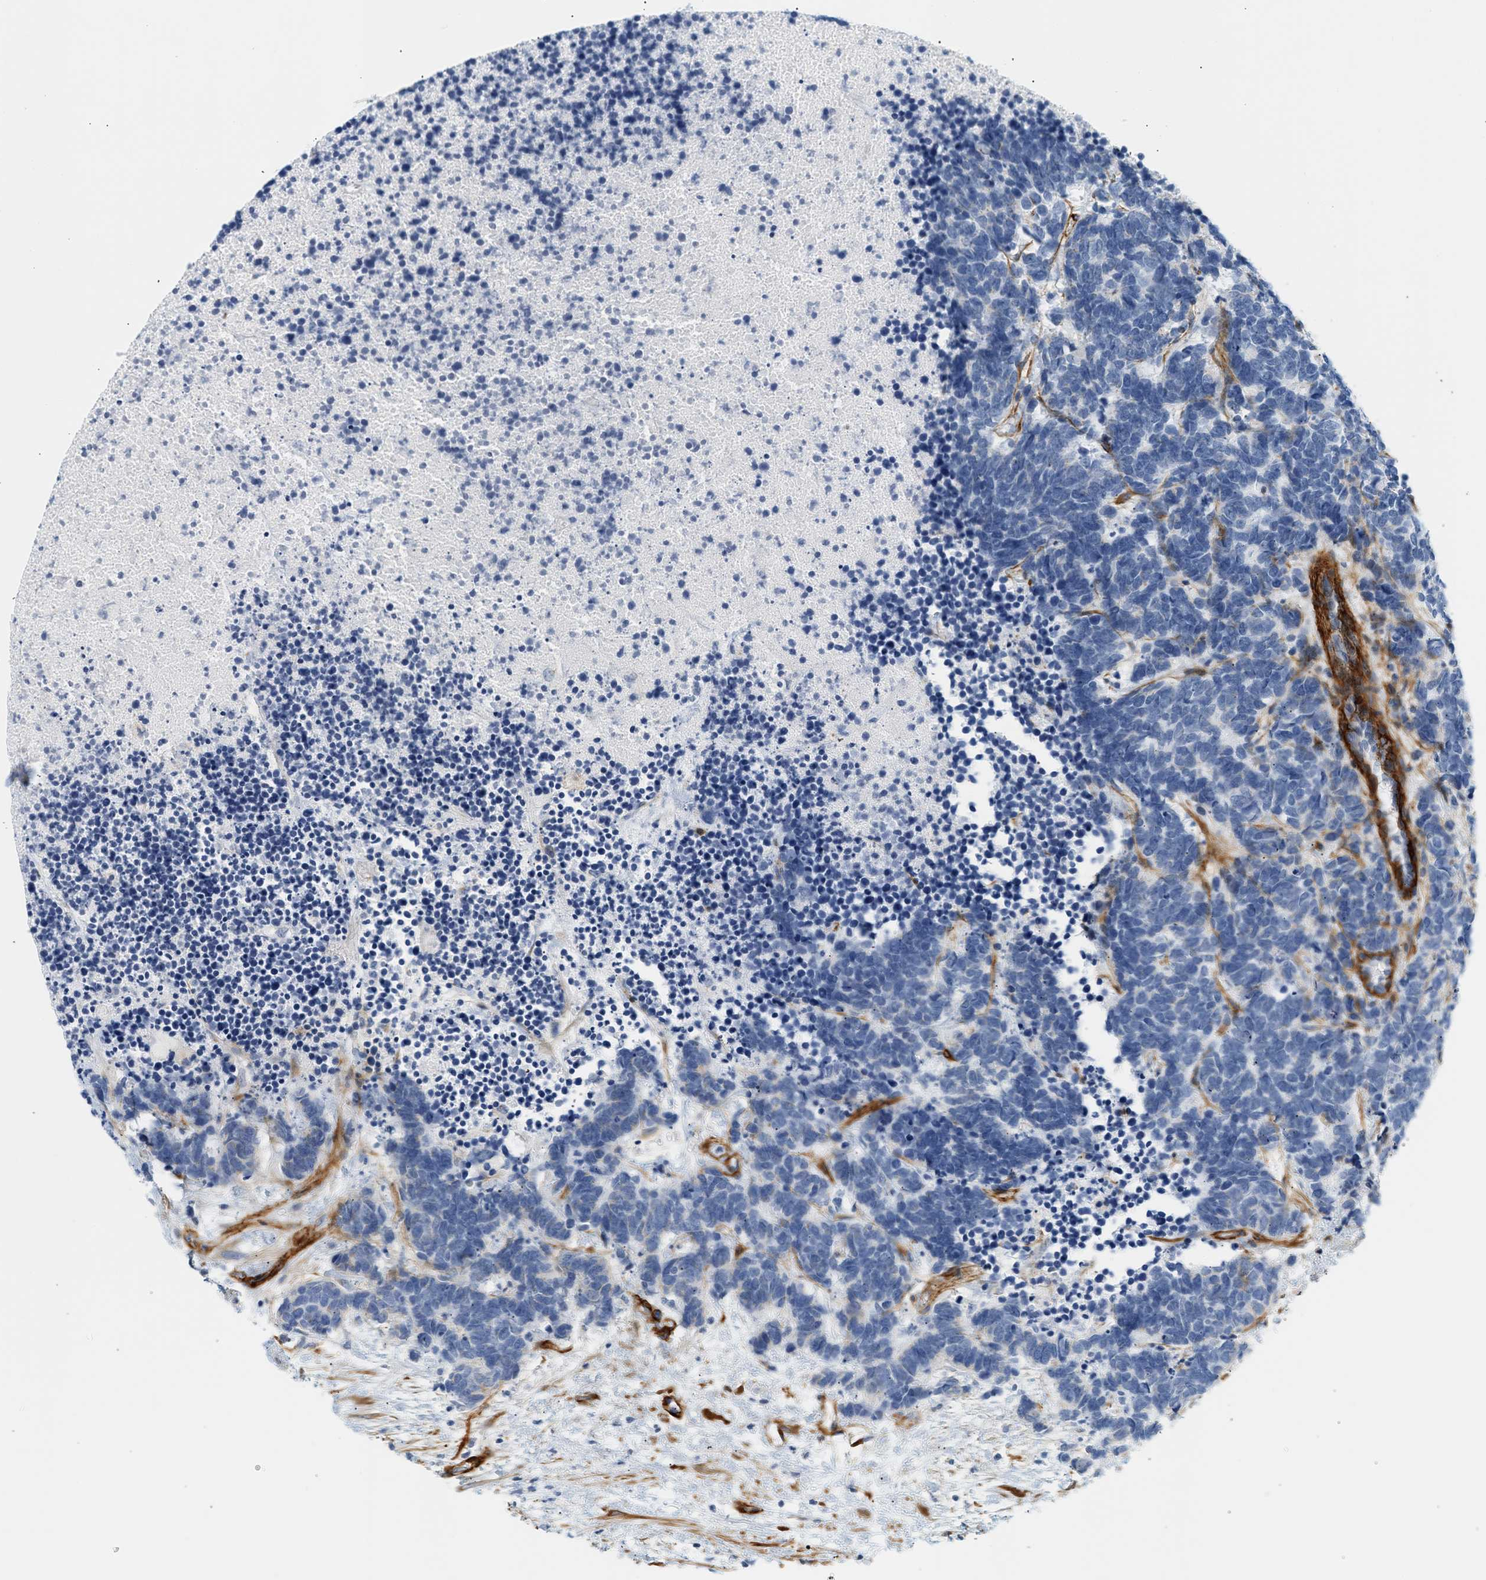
{"staining": {"intensity": "negative", "quantity": "none", "location": "none"}, "tissue": "carcinoid", "cell_type": "Tumor cells", "image_type": "cancer", "snomed": [{"axis": "morphology", "description": "Carcinoma, NOS"}, {"axis": "morphology", "description": "Carcinoid, malignant, NOS"}, {"axis": "topography", "description": "Urinary bladder"}], "caption": "Tumor cells show no significant protein expression in carcinoid.", "gene": "SLC30A7", "patient": {"sex": "male", "age": 57}}